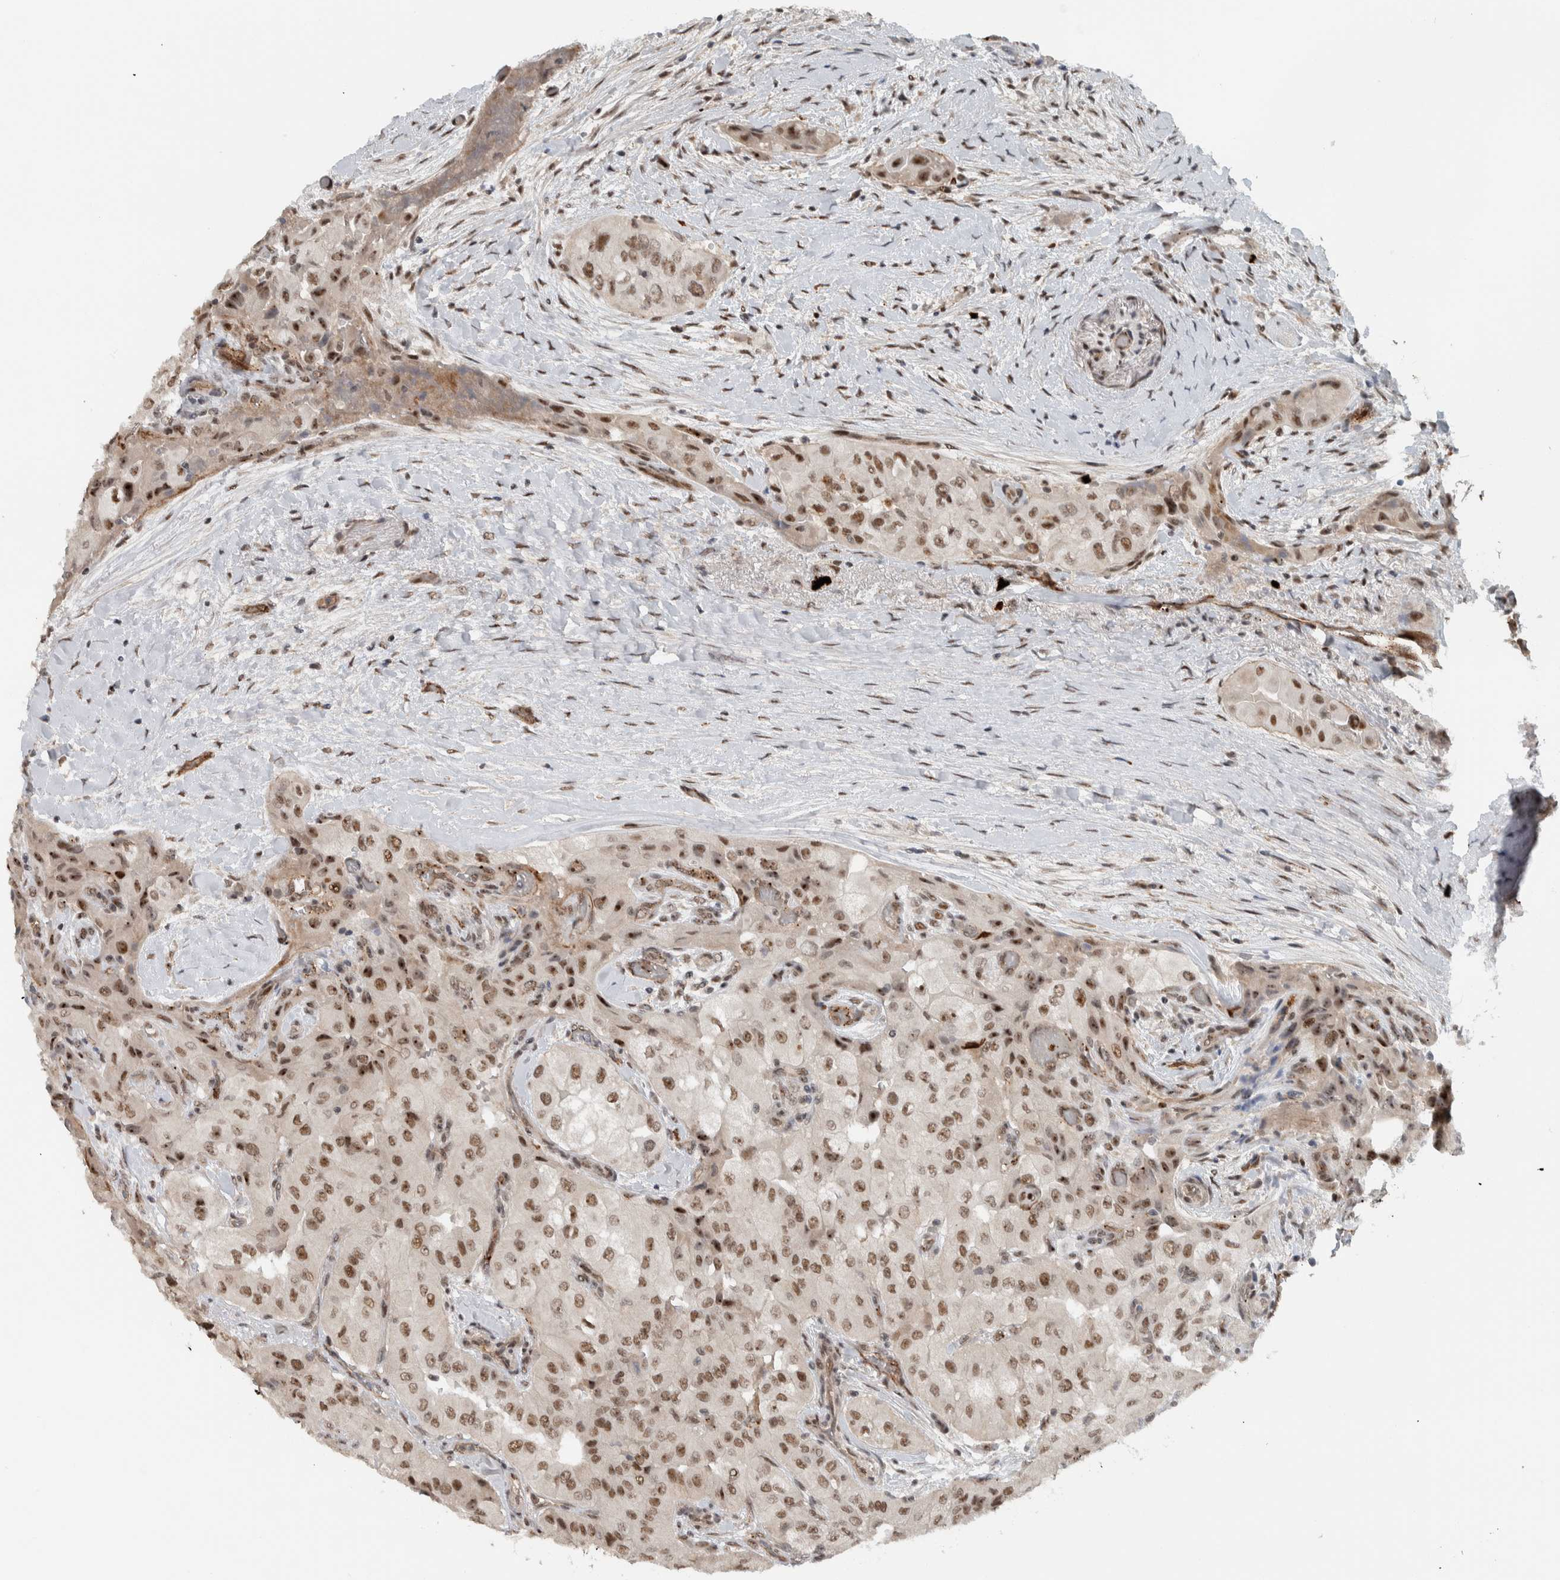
{"staining": {"intensity": "moderate", "quantity": ">75%", "location": "nuclear"}, "tissue": "thyroid cancer", "cell_type": "Tumor cells", "image_type": "cancer", "snomed": [{"axis": "morphology", "description": "Papillary adenocarcinoma, NOS"}, {"axis": "topography", "description": "Thyroid gland"}], "caption": "There is medium levels of moderate nuclear staining in tumor cells of thyroid cancer (papillary adenocarcinoma), as demonstrated by immunohistochemical staining (brown color).", "gene": "ZFP91", "patient": {"sex": "female", "age": 59}}